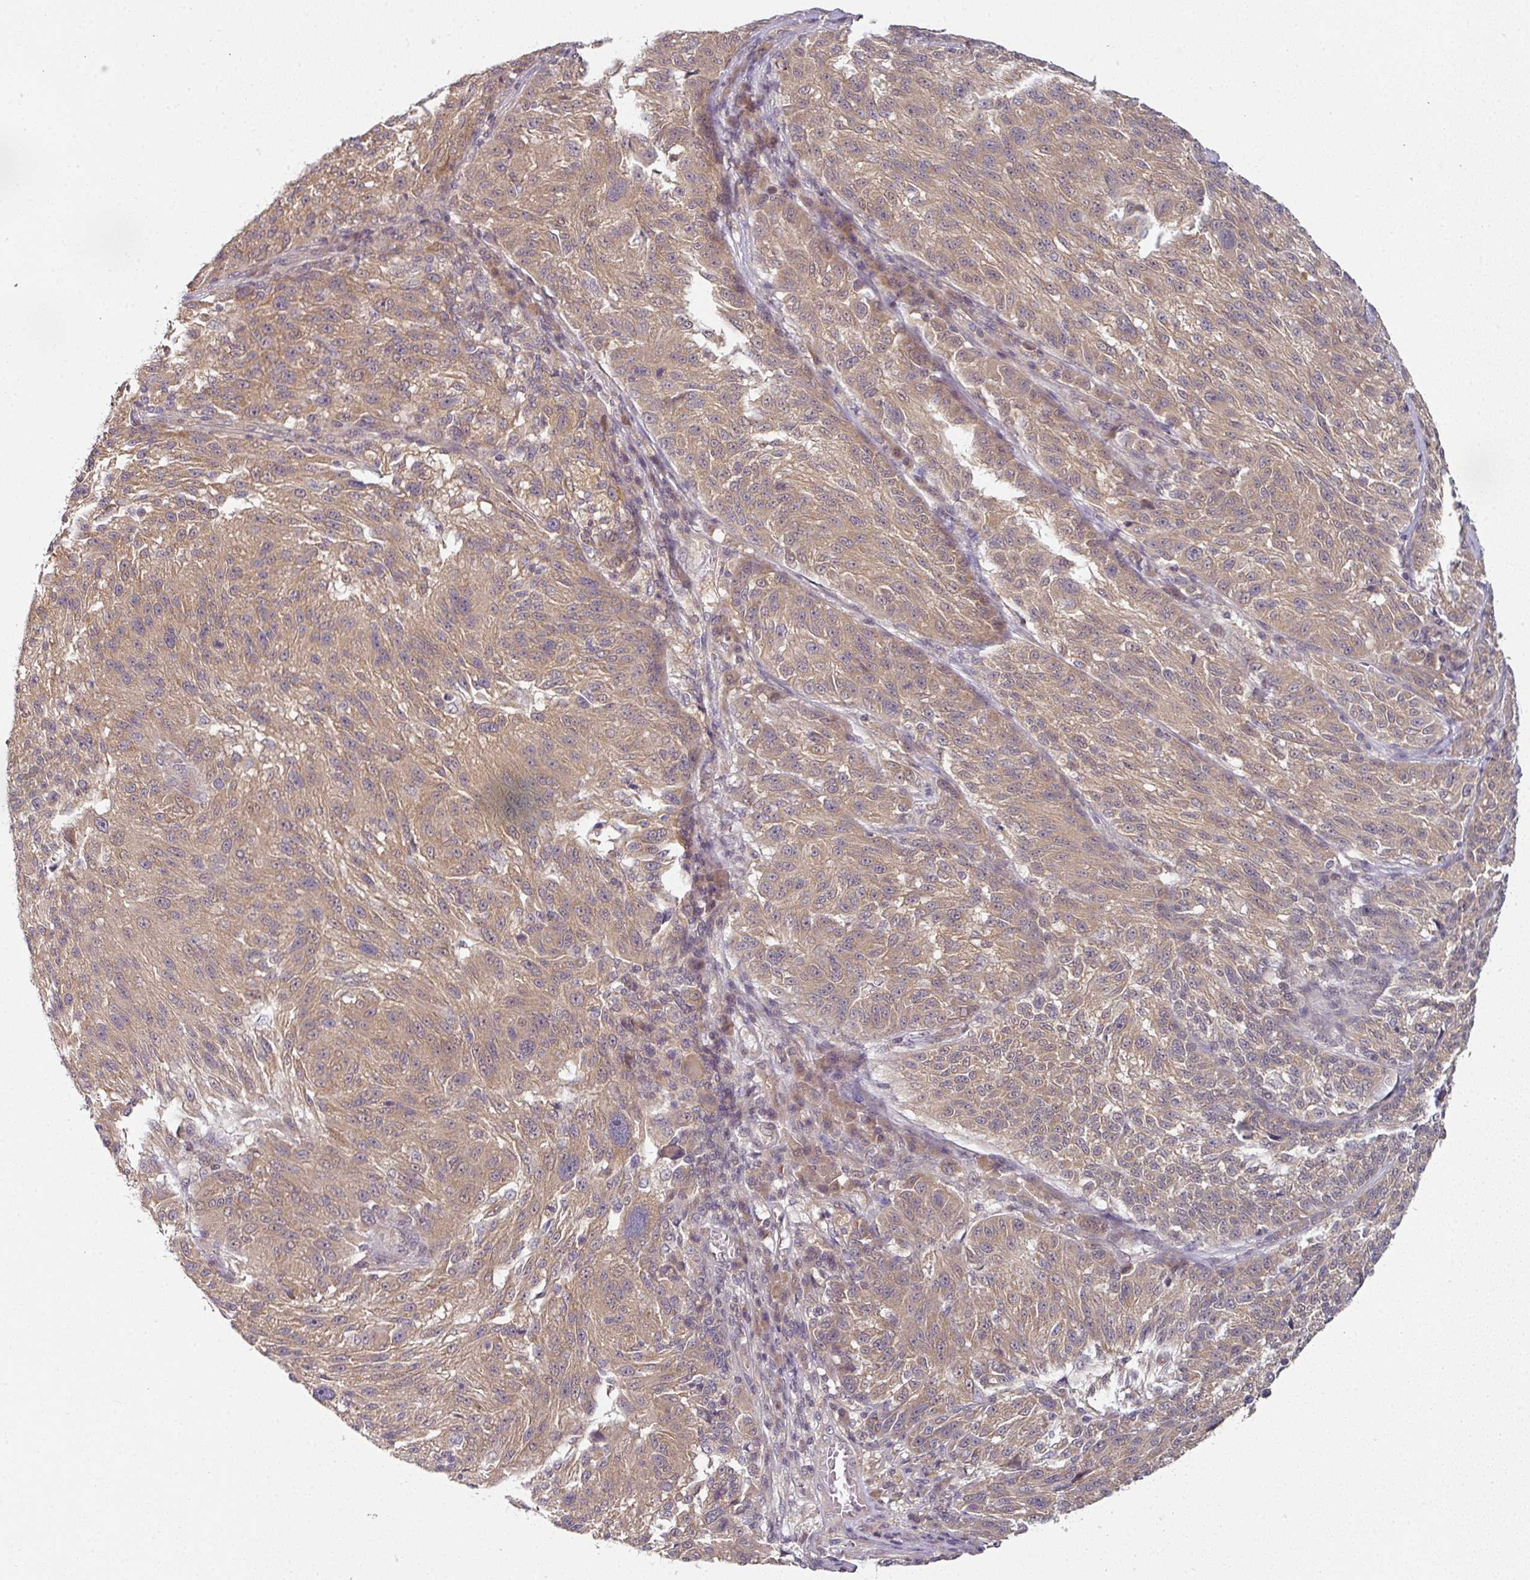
{"staining": {"intensity": "moderate", "quantity": ">75%", "location": "cytoplasmic/membranous"}, "tissue": "melanoma", "cell_type": "Tumor cells", "image_type": "cancer", "snomed": [{"axis": "morphology", "description": "Malignant melanoma, NOS"}, {"axis": "topography", "description": "Skin"}], "caption": "This micrograph demonstrates immunohistochemistry staining of human malignant melanoma, with medium moderate cytoplasmic/membranous staining in about >75% of tumor cells.", "gene": "MAP2K2", "patient": {"sex": "male", "age": 53}}